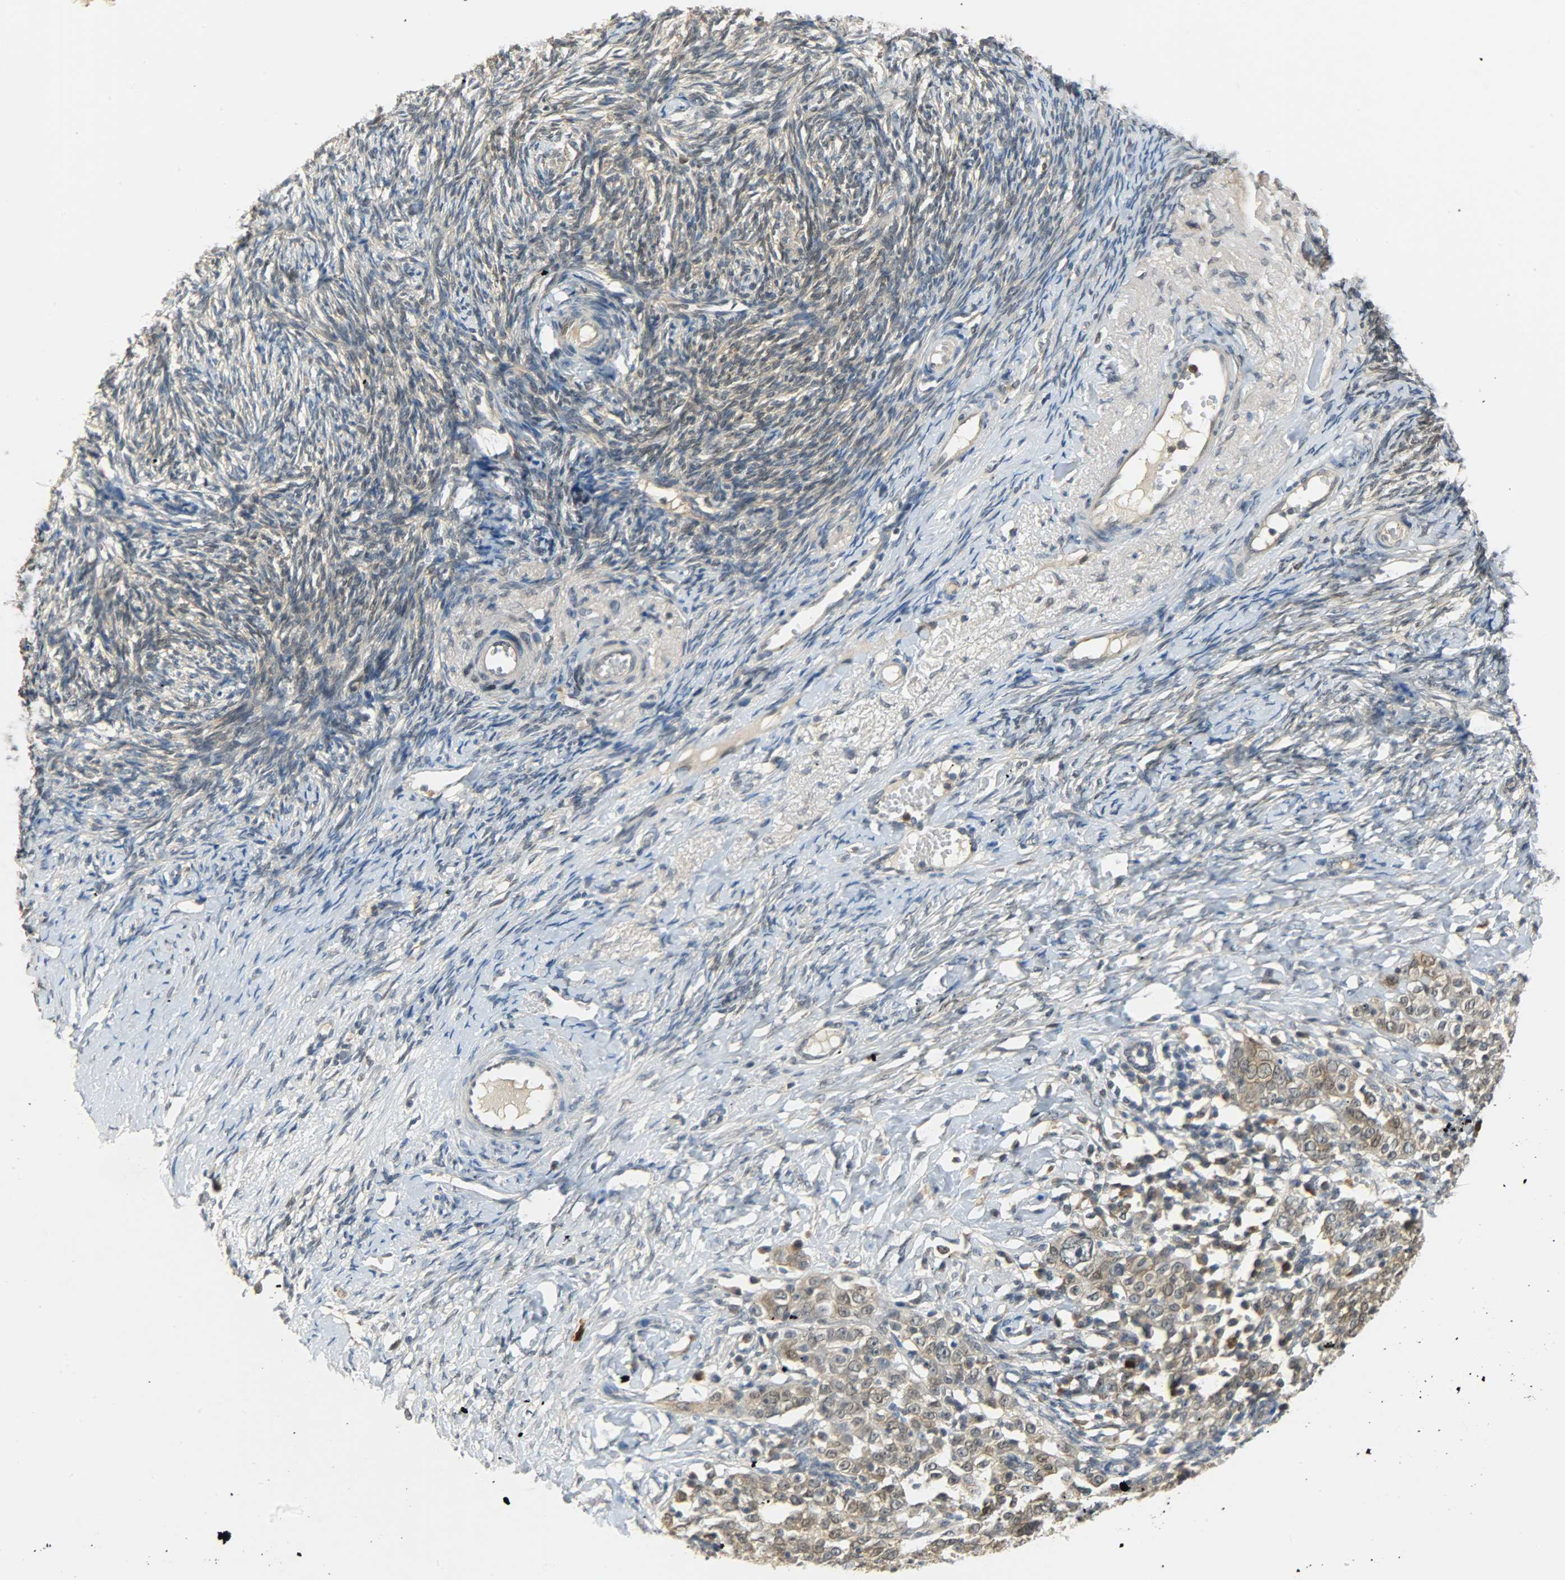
{"staining": {"intensity": "moderate", "quantity": ">75%", "location": "cytoplasmic/membranous,nuclear"}, "tissue": "ovarian cancer", "cell_type": "Tumor cells", "image_type": "cancer", "snomed": [{"axis": "morphology", "description": "Normal tissue, NOS"}, {"axis": "morphology", "description": "Cystadenocarcinoma, serous, NOS"}, {"axis": "topography", "description": "Ovary"}], "caption": "Ovarian cancer (serous cystadenocarcinoma) stained for a protein reveals moderate cytoplasmic/membranous and nuclear positivity in tumor cells. The staining was performed using DAB, with brown indicating positive protein expression. Nuclei are stained blue with hematoxylin.", "gene": "EIF4EBP1", "patient": {"sex": "female", "age": 62}}